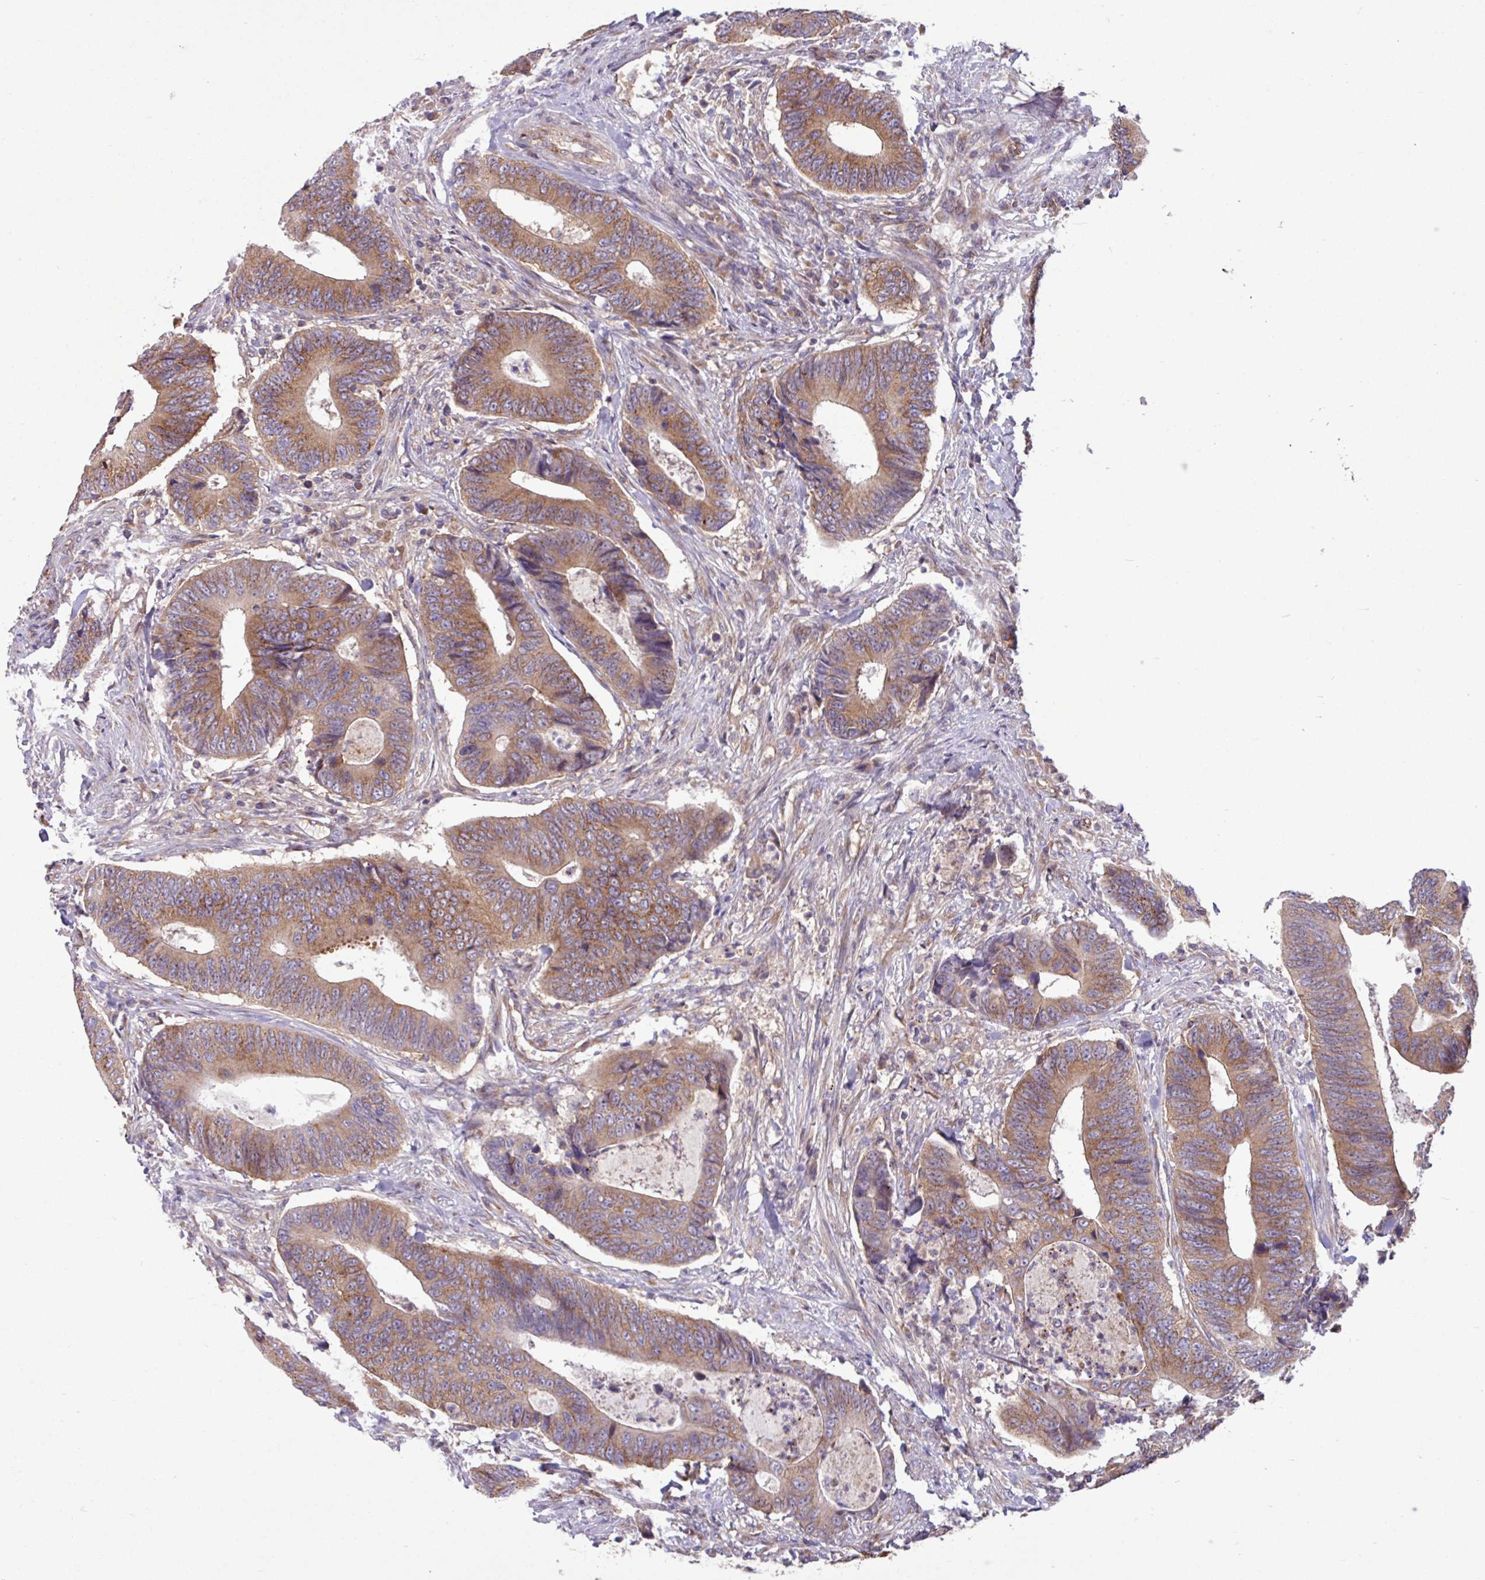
{"staining": {"intensity": "moderate", "quantity": ">75%", "location": "cytoplasmic/membranous"}, "tissue": "colorectal cancer", "cell_type": "Tumor cells", "image_type": "cancer", "snomed": [{"axis": "morphology", "description": "Adenocarcinoma, NOS"}, {"axis": "topography", "description": "Colon"}], "caption": "DAB immunohistochemical staining of colorectal cancer (adenocarcinoma) demonstrates moderate cytoplasmic/membranous protein positivity in about >75% of tumor cells.", "gene": "LSM12", "patient": {"sex": "male", "age": 87}}